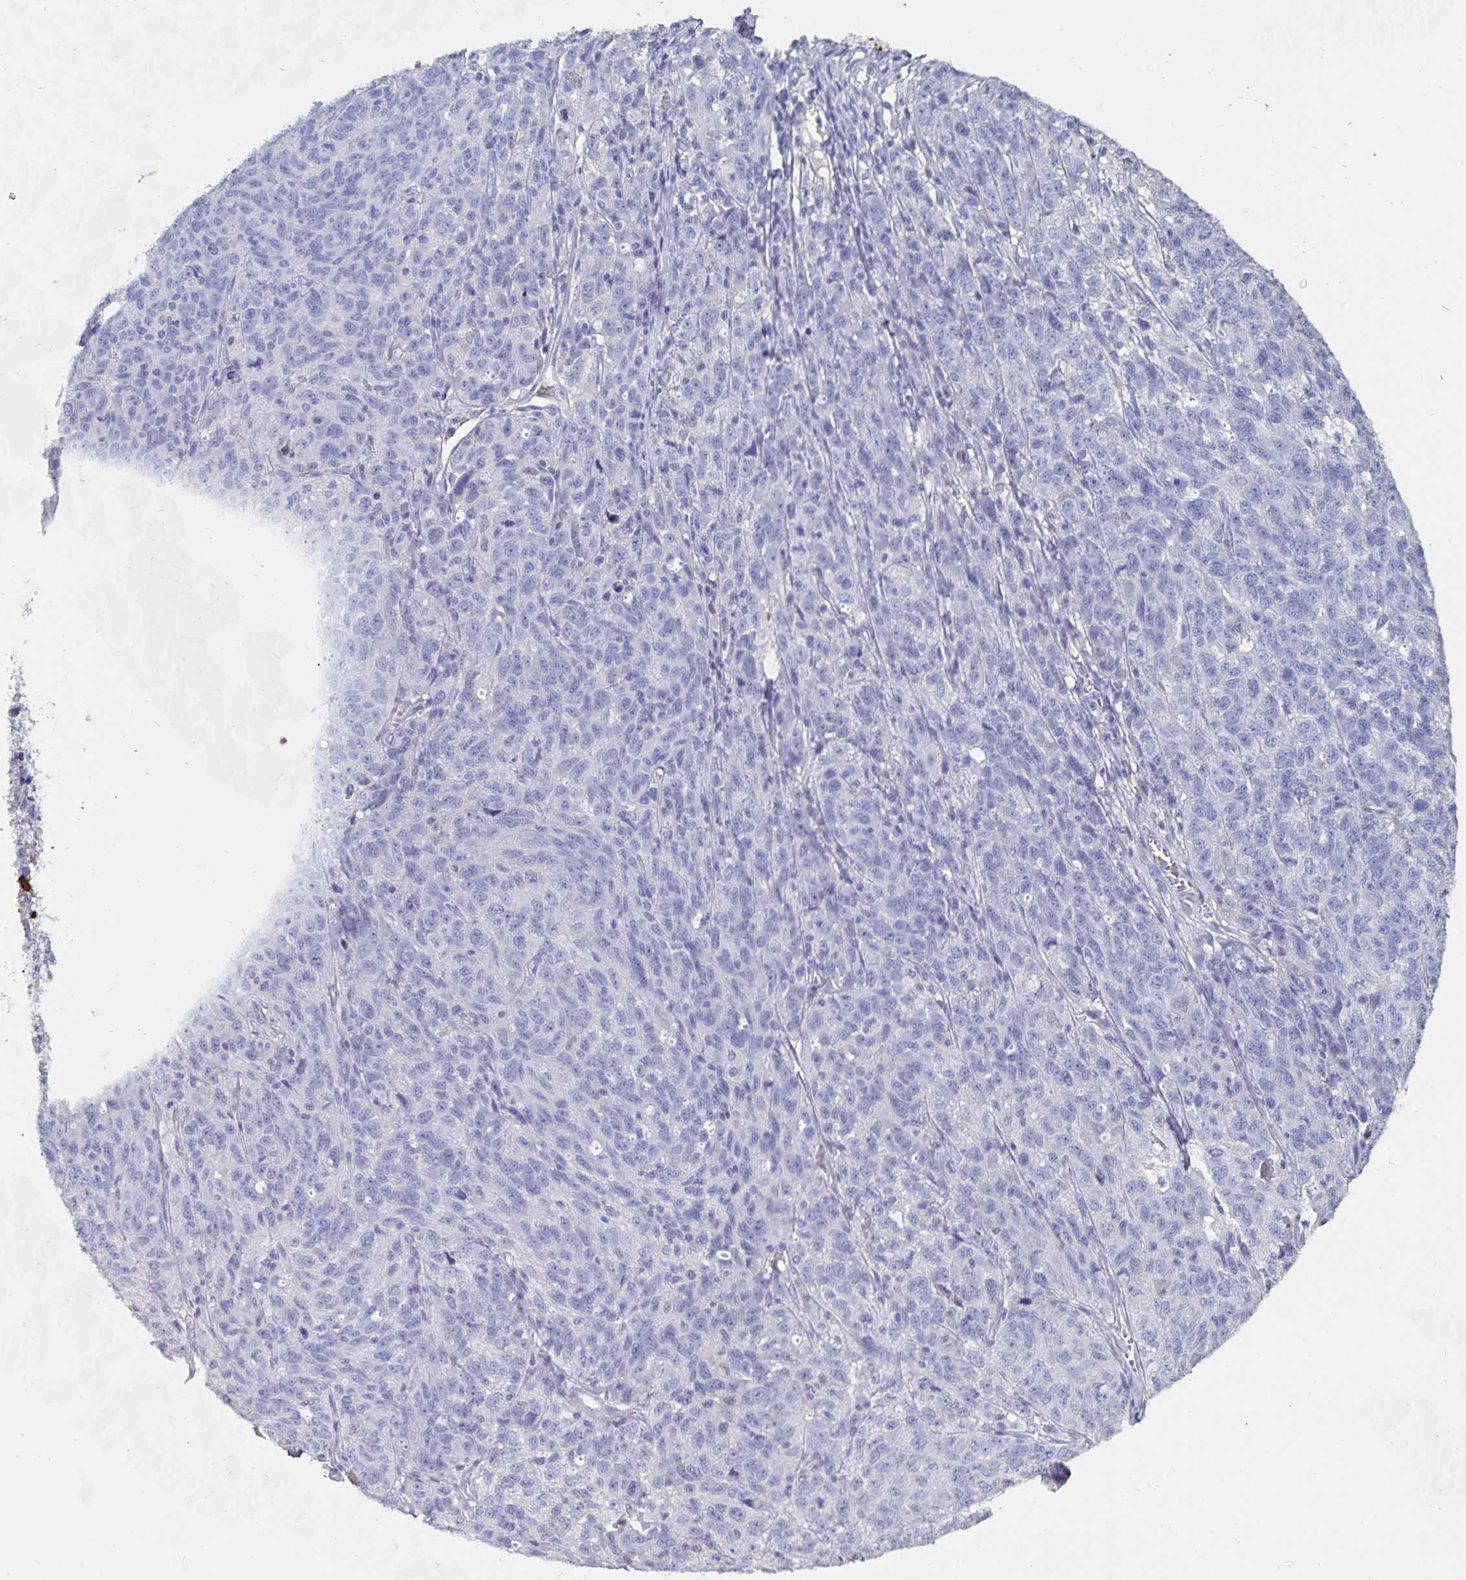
{"staining": {"intensity": "negative", "quantity": "none", "location": "none"}, "tissue": "ovarian cancer", "cell_type": "Tumor cells", "image_type": "cancer", "snomed": [{"axis": "morphology", "description": "Cystadenocarcinoma, serous, NOS"}, {"axis": "topography", "description": "Ovary"}], "caption": "Tumor cells are negative for protein expression in human ovarian cancer.", "gene": "CFAP69", "patient": {"sex": "female", "age": 71}}